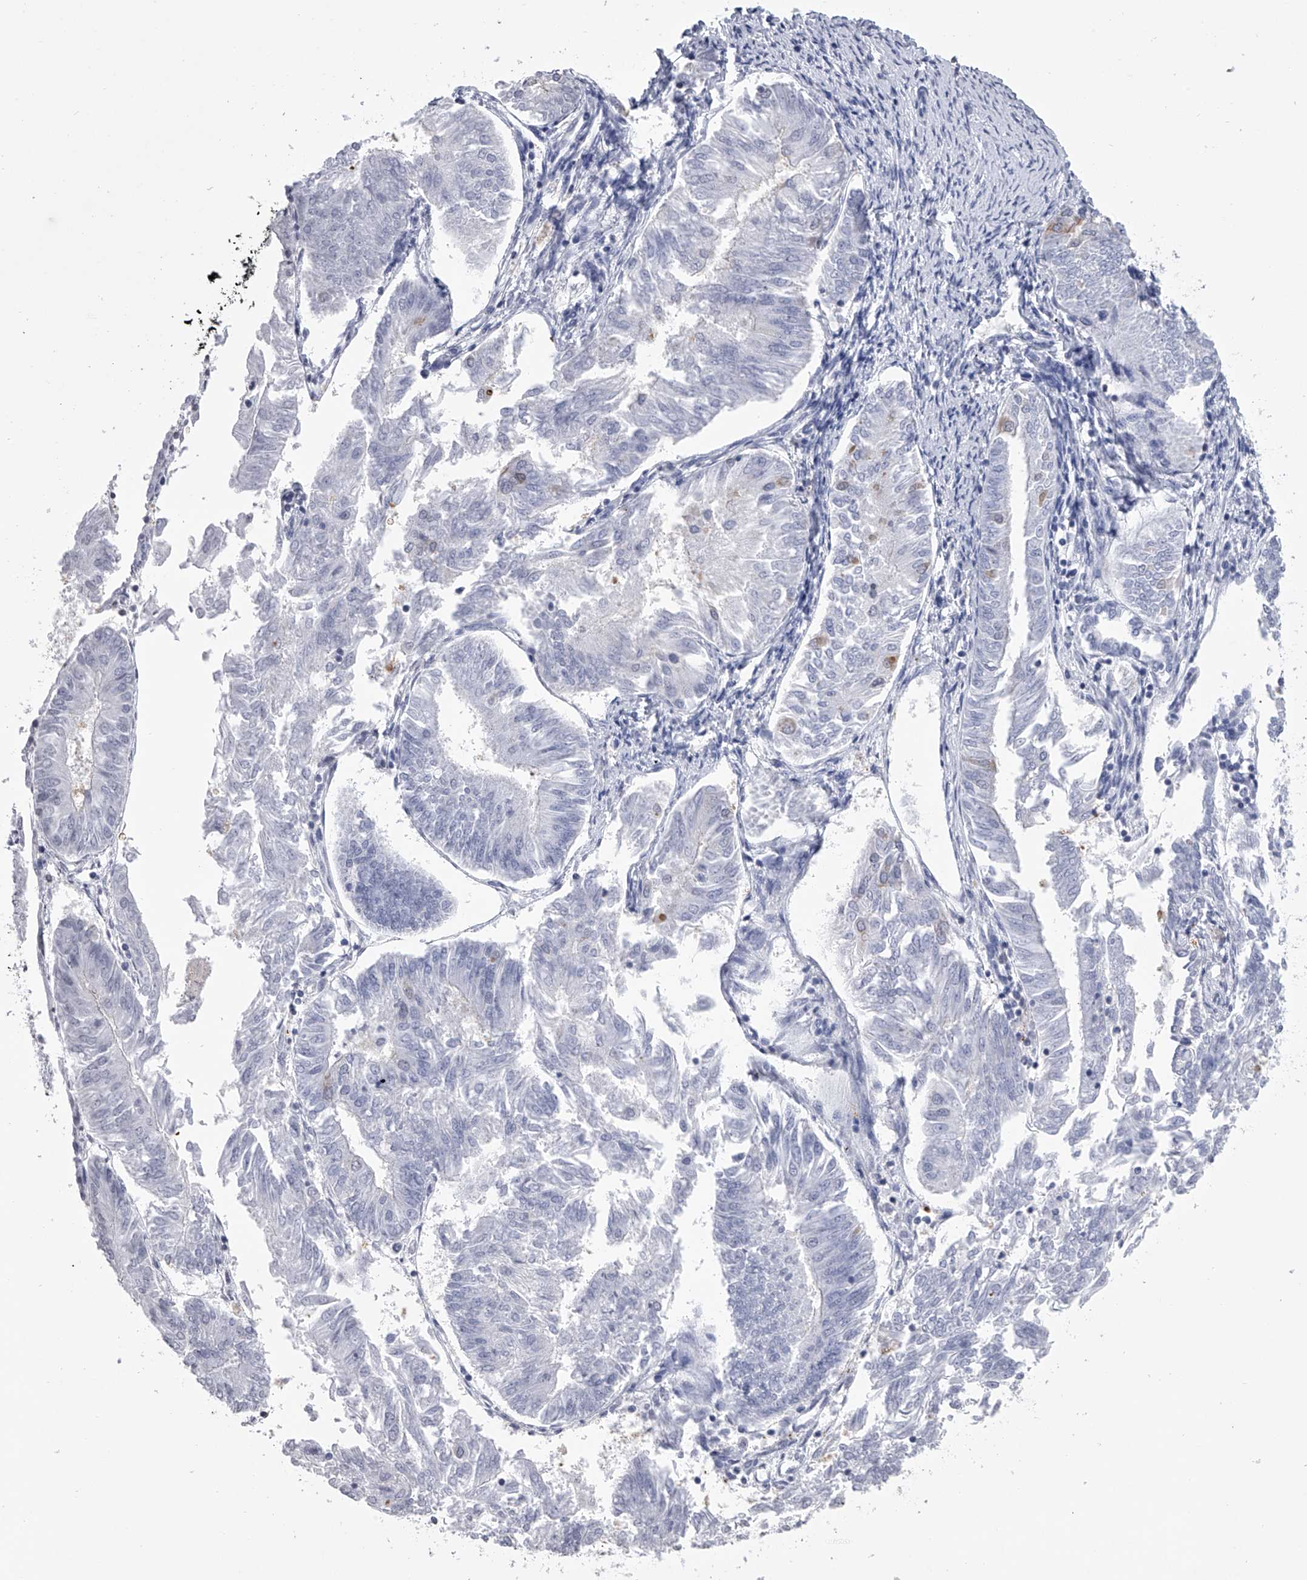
{"staining": {"intensity": "negative", "quantity": "none", "location": "none"}, "tissue": "endometrial cancer", "cell_type": "Tumor cells", "image_type": "cancer", "snomed": [{"axis": "morphology", "description": "Adenocarcinoma, NOS"}, {"axis": "topography", "description": "Endometrium"}], "caption": "Immunohistochemistry (IHC) of endometrial cancer (adenocarcinoma) shows no expression in tumor cells.", "gene": "TASP1", "patient": {"sex": "female", "age": 58}}